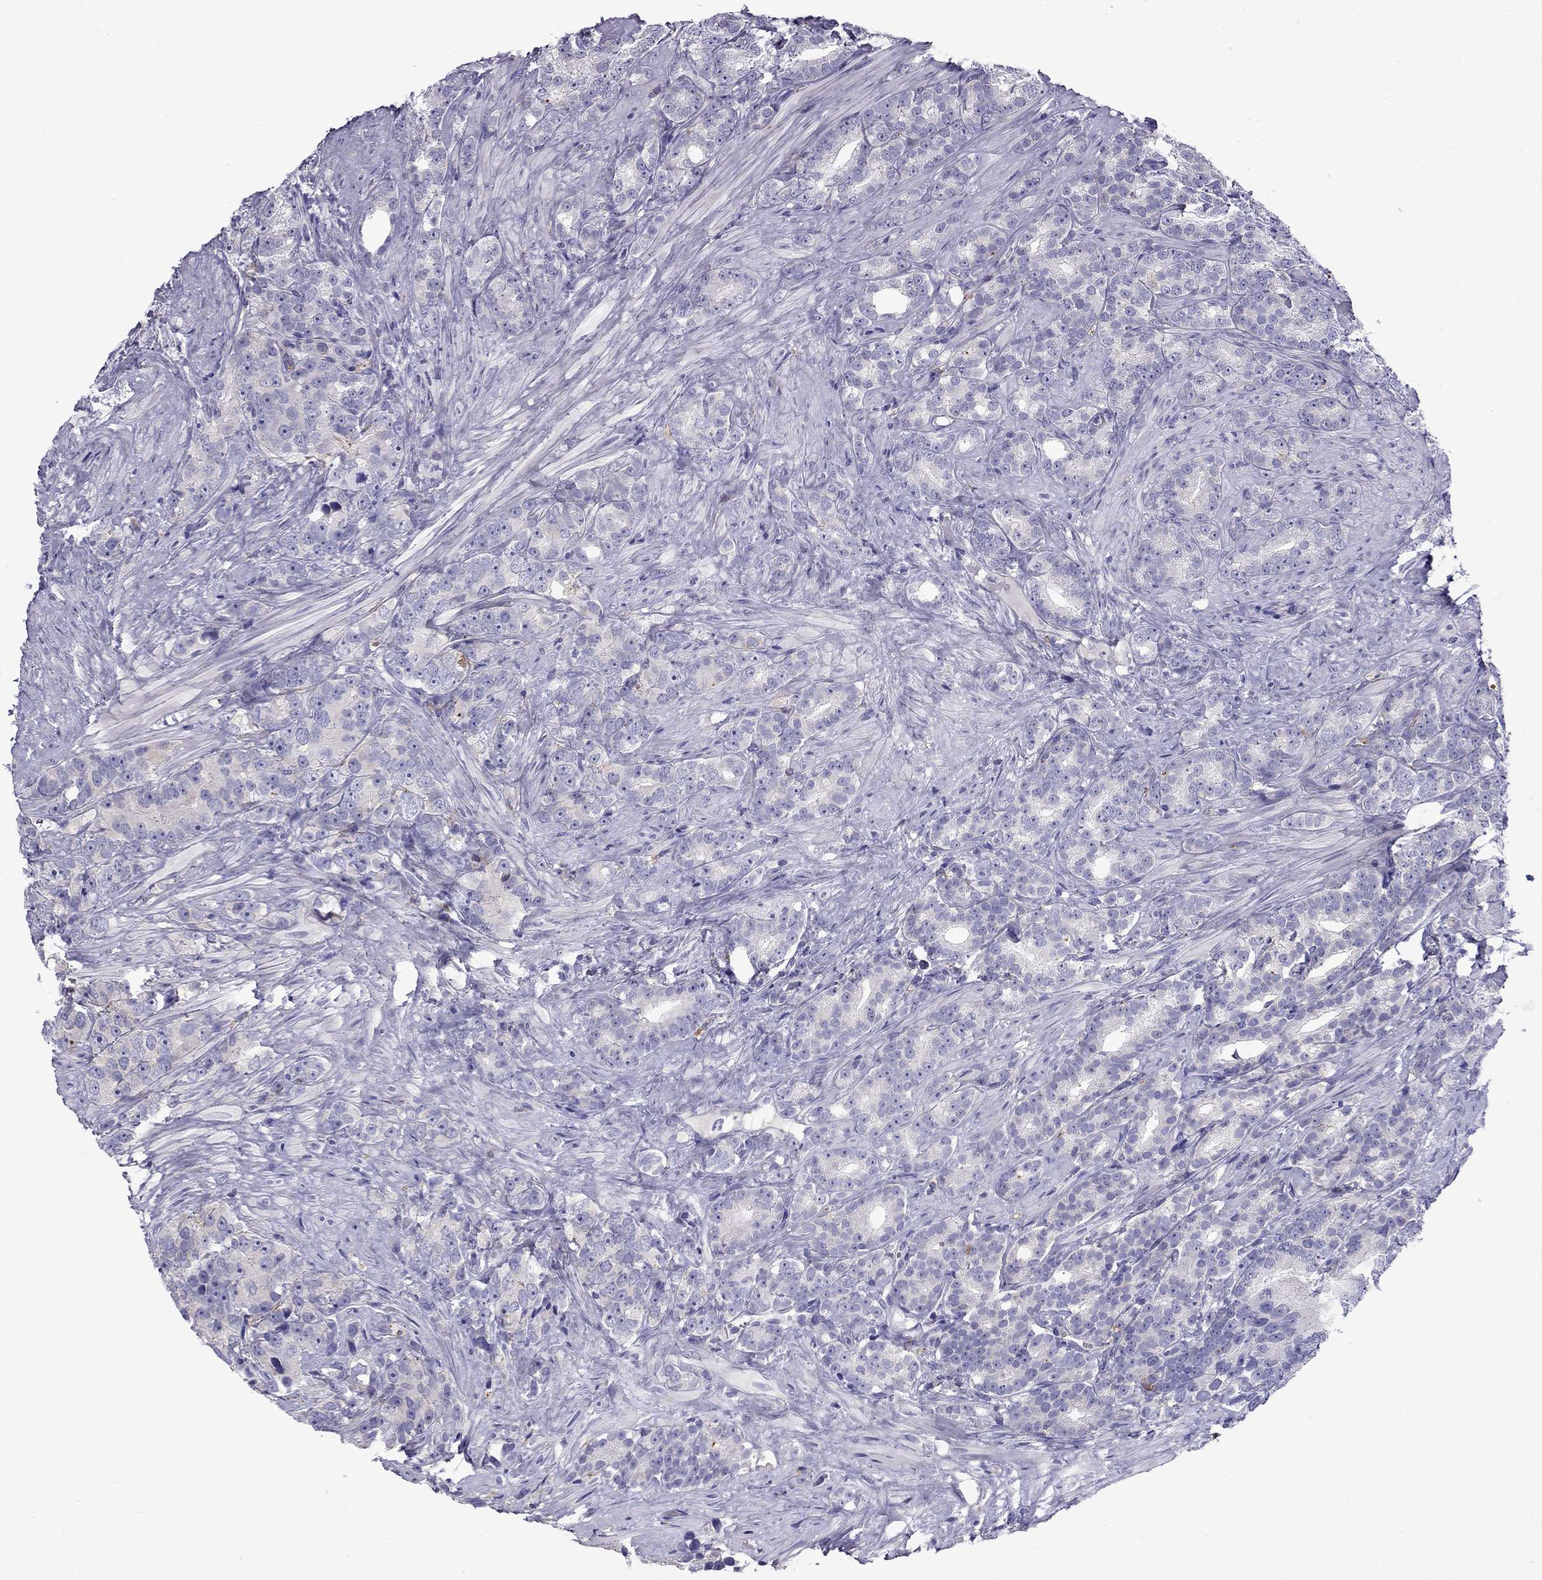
{"staining": {"intensity": "negative", "quantity": "none", "location": "none"}, "tissue": "prostate cancer", "cell_type": "Tumor cells", "image_type": "cancer", "snomed": [{"axis": "morphology", "description": "Adenocarcinoma, High grade"}, {"axis": "topography", "description": "Prostate"}], "caption": "Immunohistochemistry (IHC) histopathology image of neoplastic tissue: prostate cancer (high-grade adenocarcinoma) stained with DAB shows no significant protein expression in tumor cells.", "gene": "TSSK4", "patient": {"sex": "male", "age": 90}}